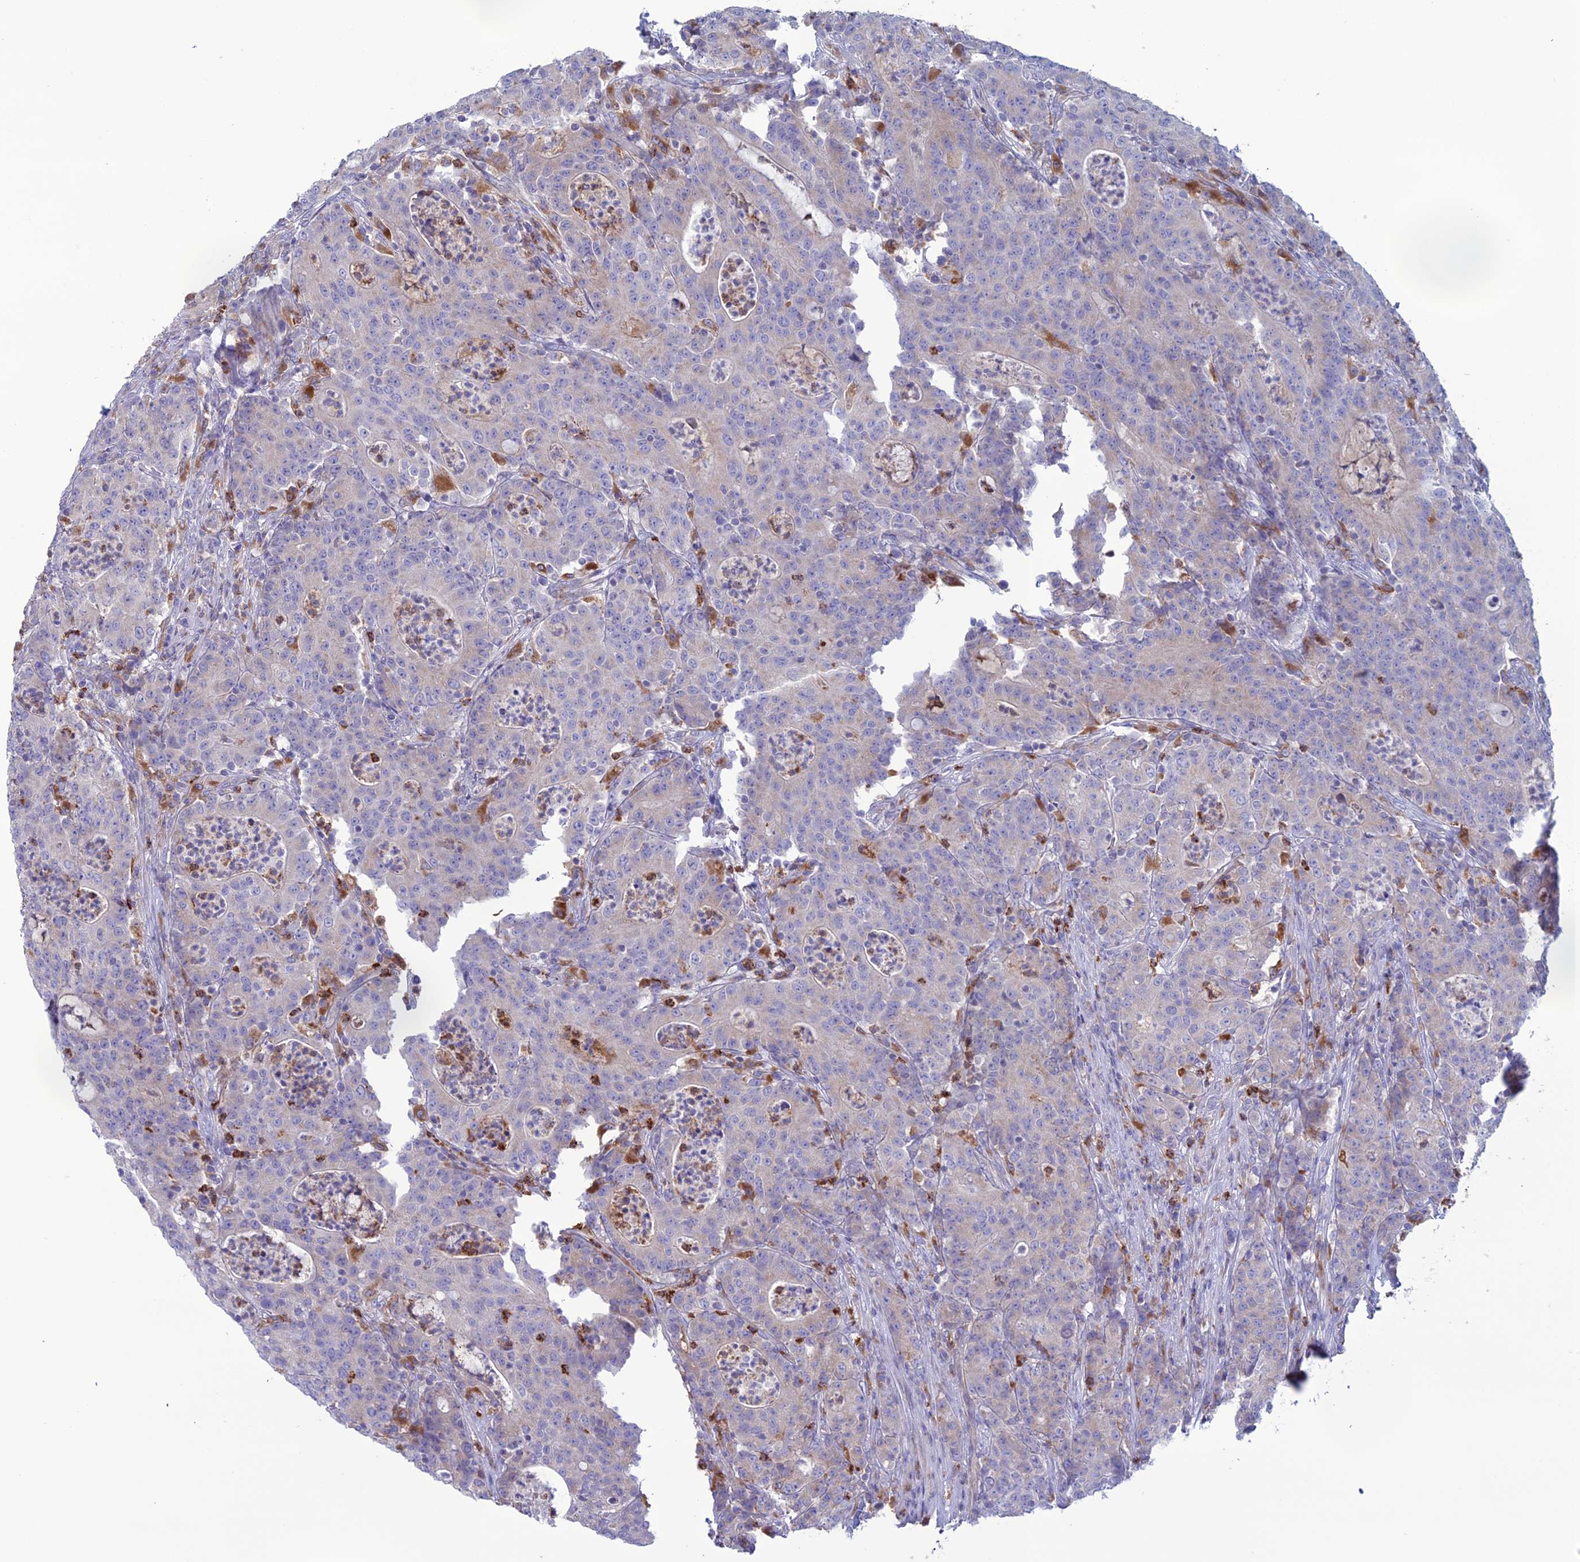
{"staining": {"intensity": "weak", "quantity": "<25%", "location": "cytoplasmic/membranous"}, "tissue": "colorectal cancer", "cell_type": "Tumor cells", "image_type": "cancer", "snomed": [{"axis": "morphology", "description": "Adenocarcinoma, NOS"}, {"axis": "topography", "description": "Colon"}], "caption": "Immunohistochemistry (IHC) of human colorectal cancer (adenocarcinoma) reveals no positivity in tumor cells.", "gene": "CLCN7", "patient": {"sex": "male", "age": 83}}